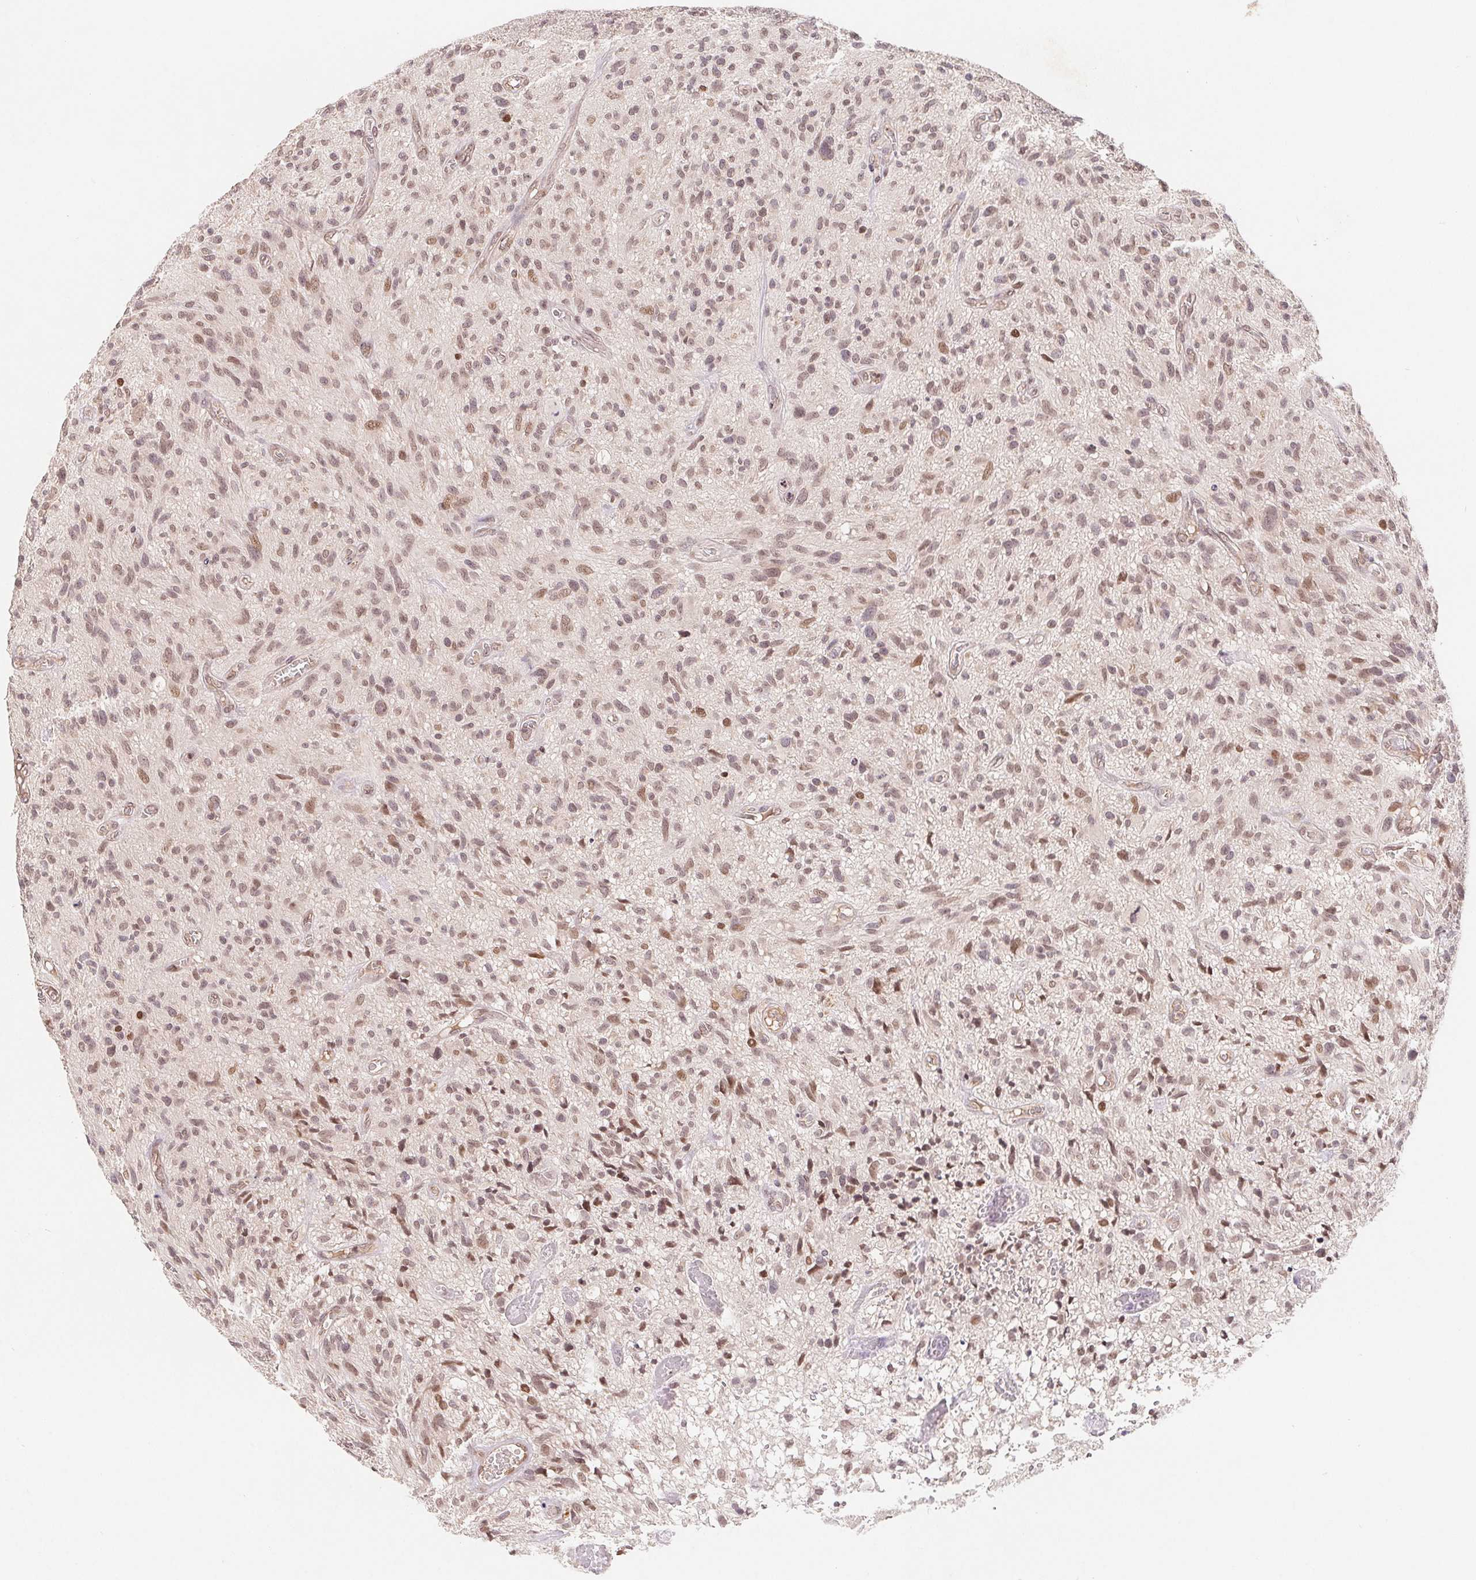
{"staining": {"intensity": "moderate", "quantity": "25%-75%", "location": "nuclear"}, "tissue": "glioma", "cell_type": "Tumor cells", "image_type": "cancer", "snomed": [{"axis": "morphology", "description": "Glioma, malignant, High grade"}, {"axis": "topography", "description": "Brain"}], "caption": "There is medium levels of moderate nuclear expression in tumor cells of glioma, as demonstrated by immunohistochemical staining (brown color).", "gene": "HMGN3", "patient": {"sex": "male", "age": 75}}